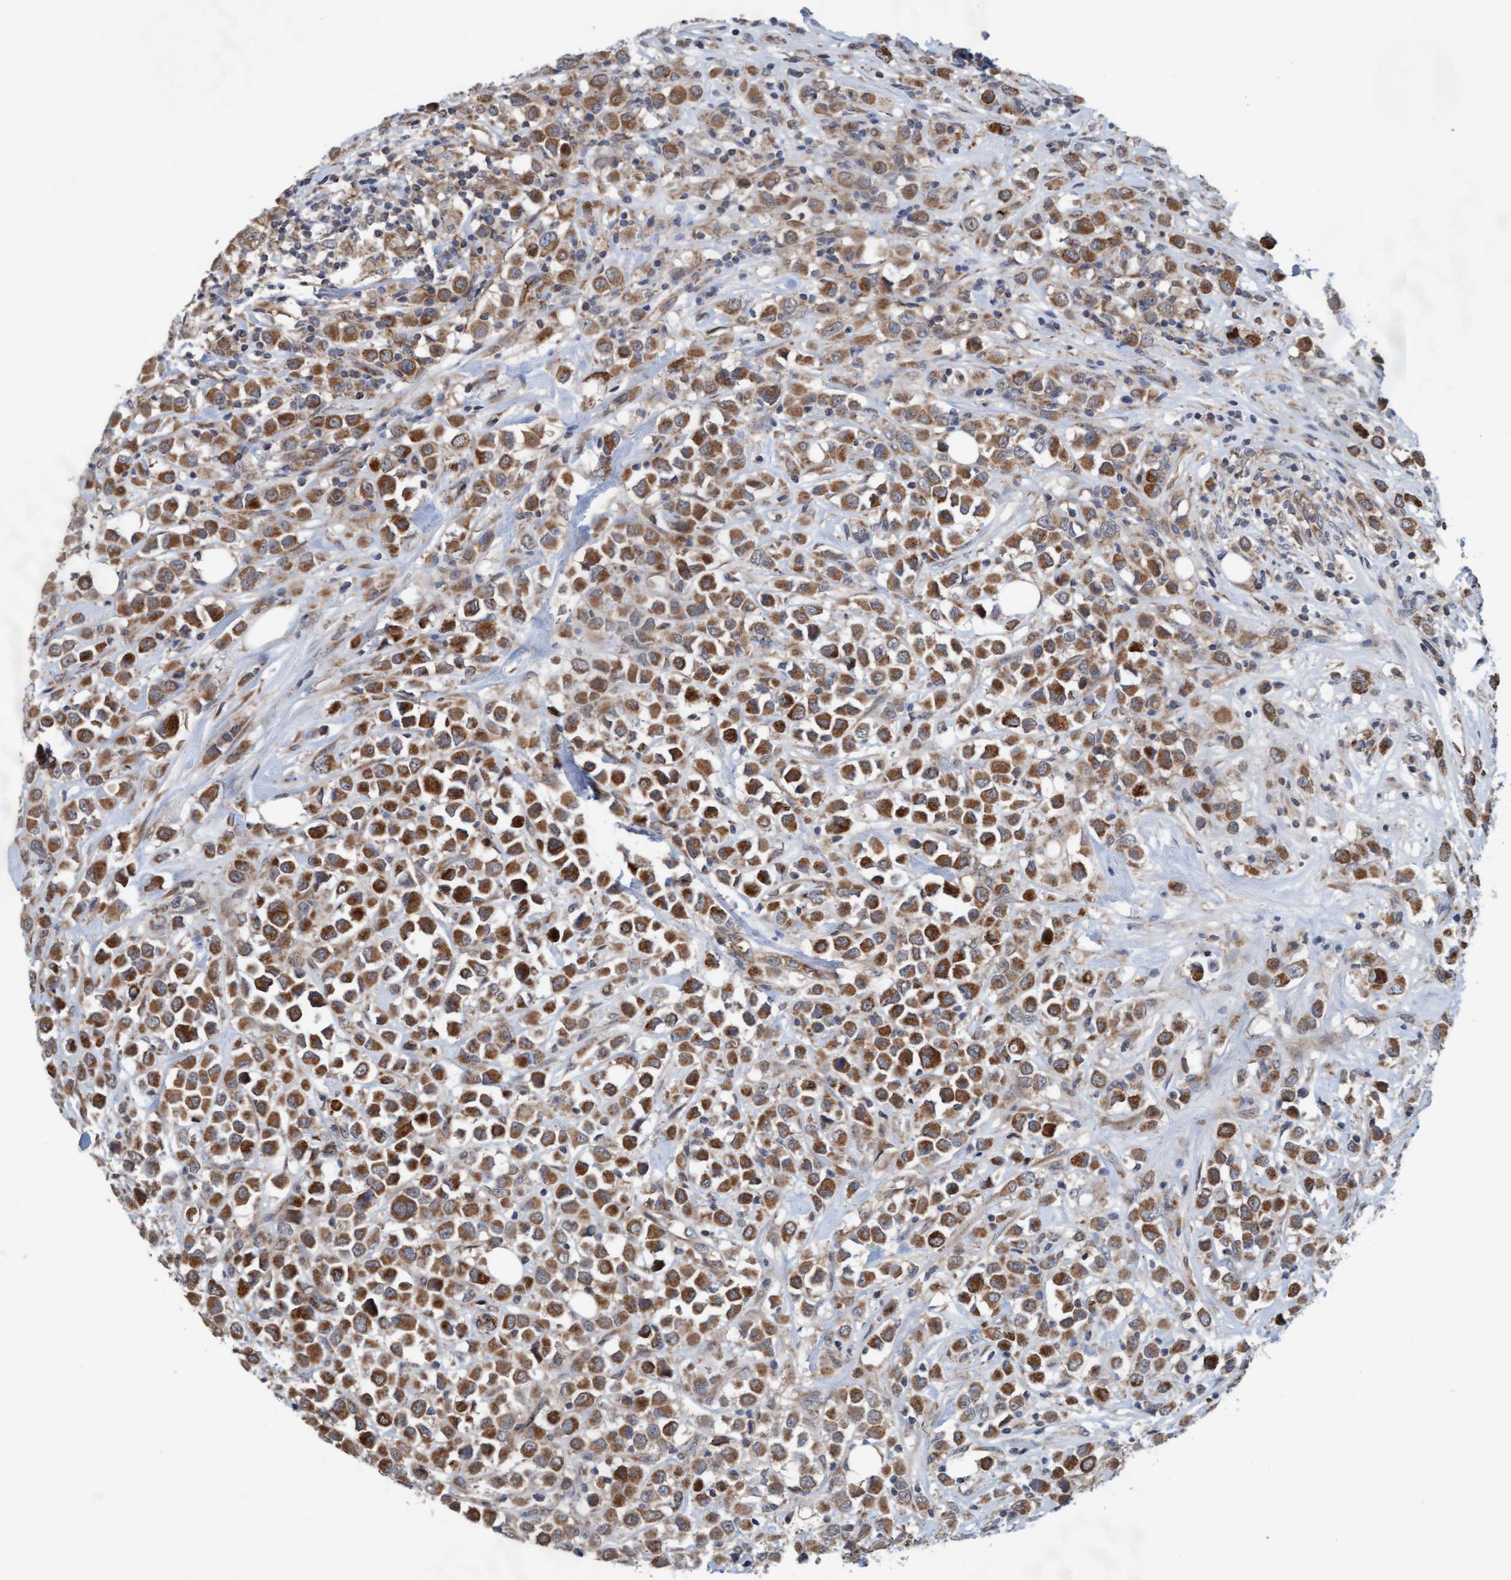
{"staining": {"intensity": "strong", "quantity": ">75%", "location": "cytoplasmic/membranous"}, "tissue": "breast cancer", "cell_type": "Tumor cells", "image_type": "cancer", "snomed": [{"axis": "morphology", "description": "Duct carcinoma"}, {"axis": "topography", "description": "Breast"}], "caption": "Protein analysis of breast intraductal carcinoma tissue displays strong cytoplasmic/membranous positivity in about >75% of tumor cells. The staining was performed using DAB (3,3'-diaminobenzidine), with brown indicating positive protein expression. Nuclei are stained blue with hematoxylin.", "gene": "ZNF566", "patient": {"sex": "female", "age": 61}}